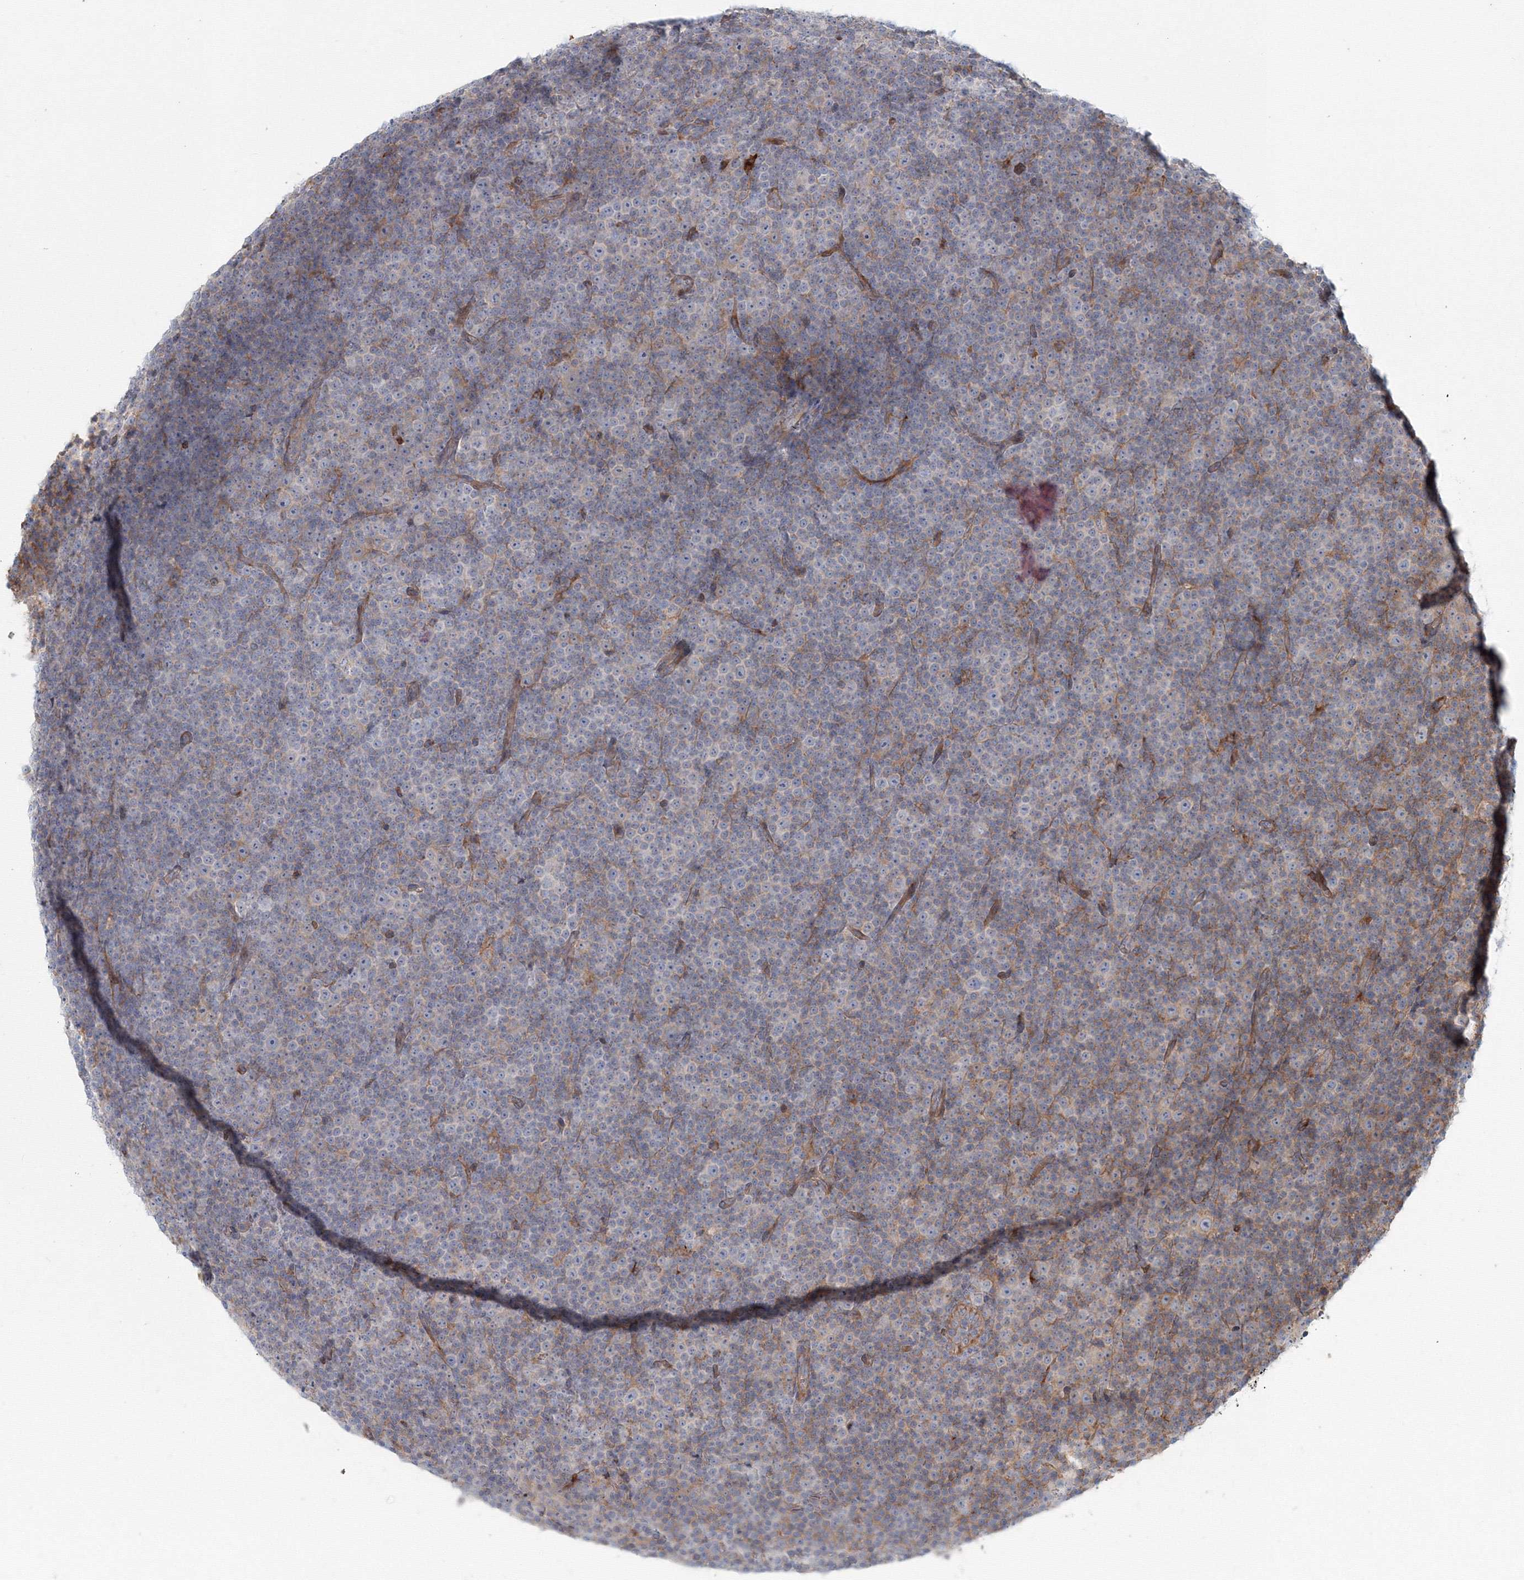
{"staining": {"intensity": "negative", "quantity": "none", "location": "none"}, "tissue": "lymphoma", "cell_type": "Tumor cells", "image_type": "cancer", "snomed": [{"axis": "morphology", "description": "Malignant lymphoma, non-Hodgkin's type, Low grade"}, {"axis": "topography", "description": "Lymph node"}], "caption": "The photomicrograph shows no staining of tumor cells in lymphoma.", "gene": "SH3PXD2A", "patient": {"sex": "female", "age": 67}}